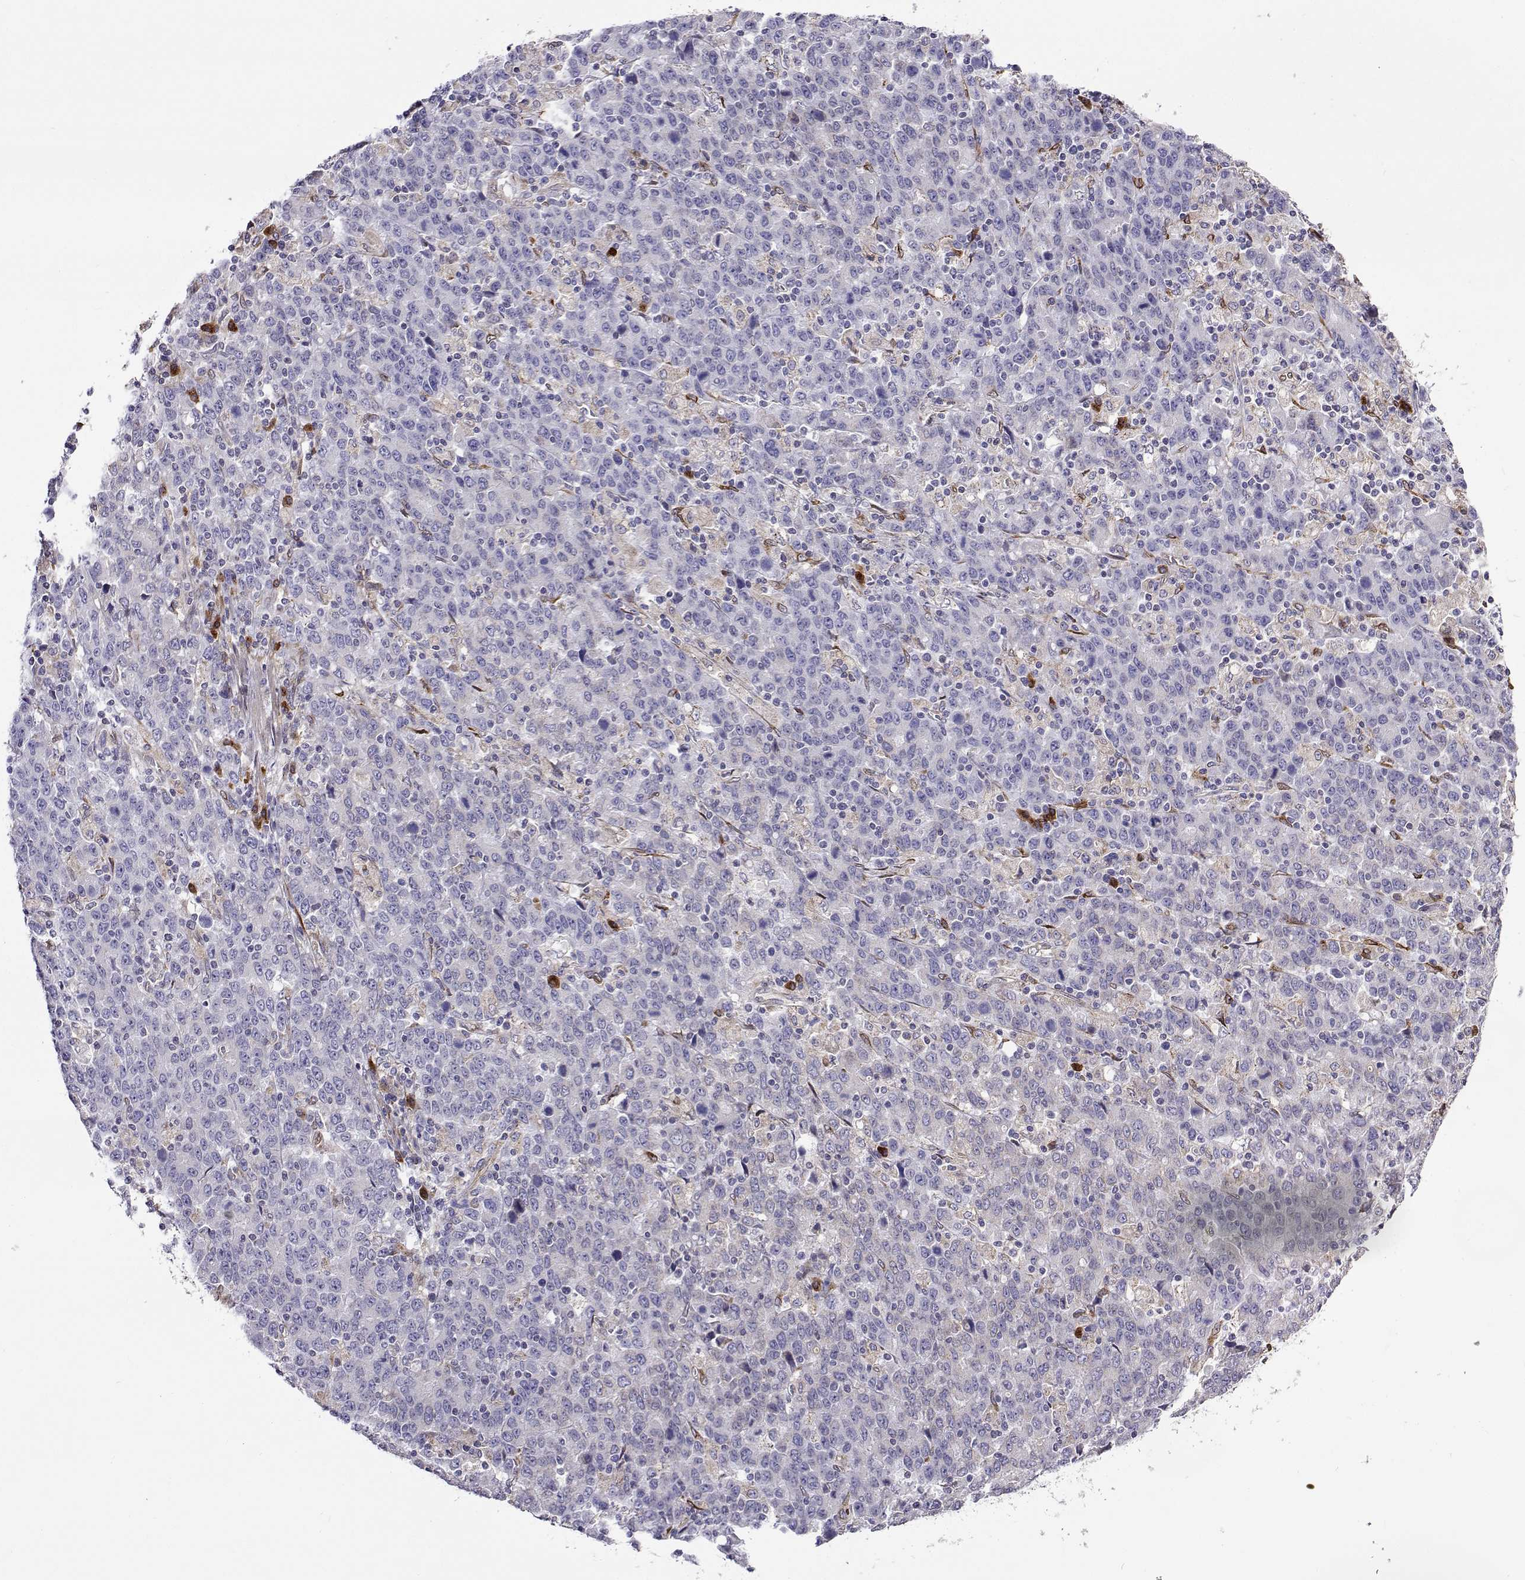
{"staining": {"intensity": "negative", "quantity": "none", "location": "none"}, "tissue": "stomach cancer", "cell_type": "Tumor cells", "image_type": "cancer", "snomed": [{"axis": "morphology", "description": "Adenocarcinoma, NOS"}, {"axis": "topography", "description": "Stomach, upper"}], "caption": "Immunohistochemical staining of stomach cancer (adenocarcinoma) shows no significant staining in tumor cells. Brightfield microscopy of IHC stained with DAB (3,3'-diaminobenzidine) (brown) and hematoxylin (blue), captured at high magnification.", "gene": "PGRMC2", "patient": {"sex": "male", "age": 69}}